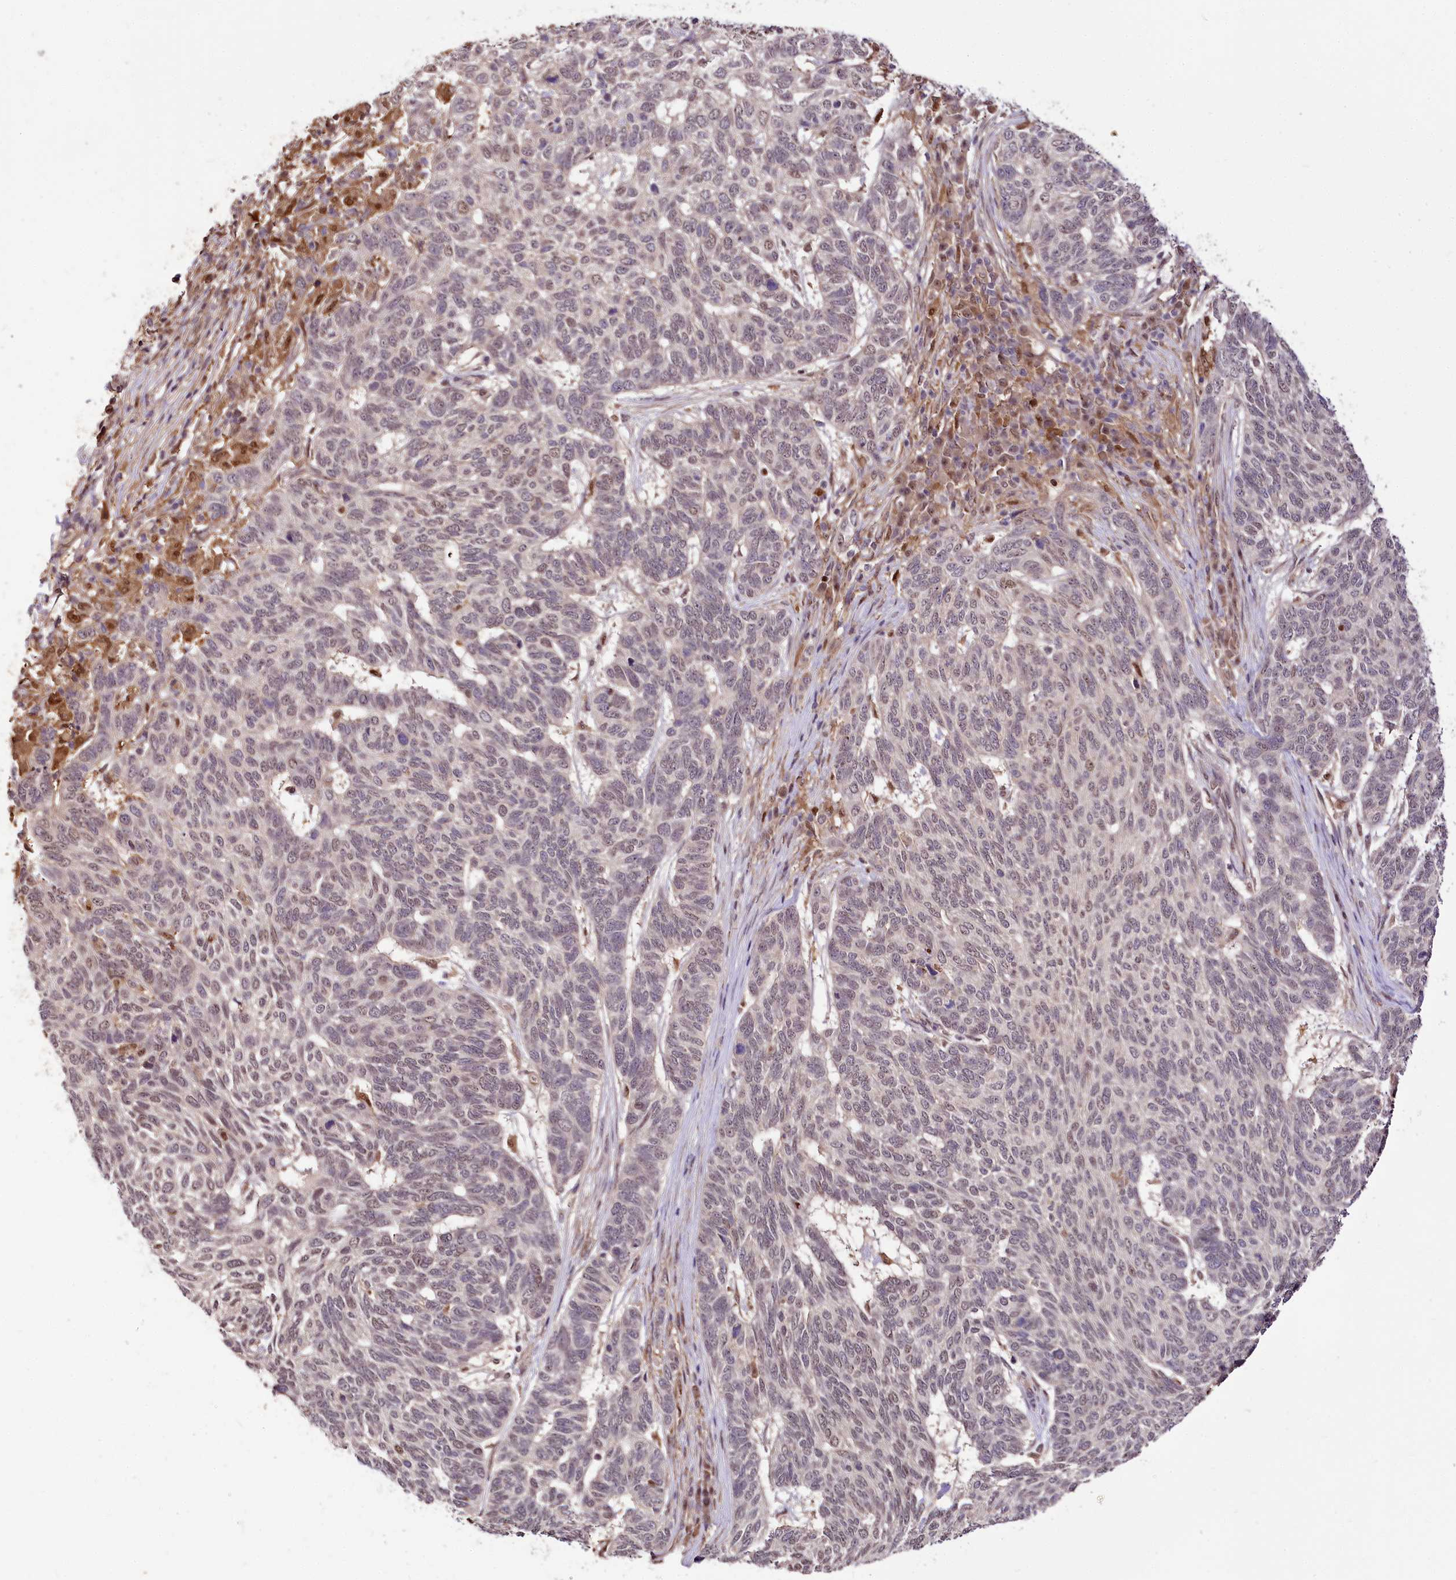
{"staining": {"intensity": "weak", "quantity": "25%-75%", "location": "nuclear"}, "tissue": "skin cancer", "cell_type": "Tumor cells", "image_type": "cancer", "snomed": [{"axis": "morphology", "description": "Basal cell carcinoma"}, {"axis": "topography", "description": "Skin"}], "caption": "IHC staining of skin basal cell carcinoma, which displays low levels of weak nuclear positivity in approximately 25%-75% of tumor cells indicating weak nuclear protein expression. The staining was performed using DAB (brown) for protein detection and nuclei were counterstained in hematoxylin (blue).", "gene": "GNL3L", "patient": {"sex": "female", "age": 65}}